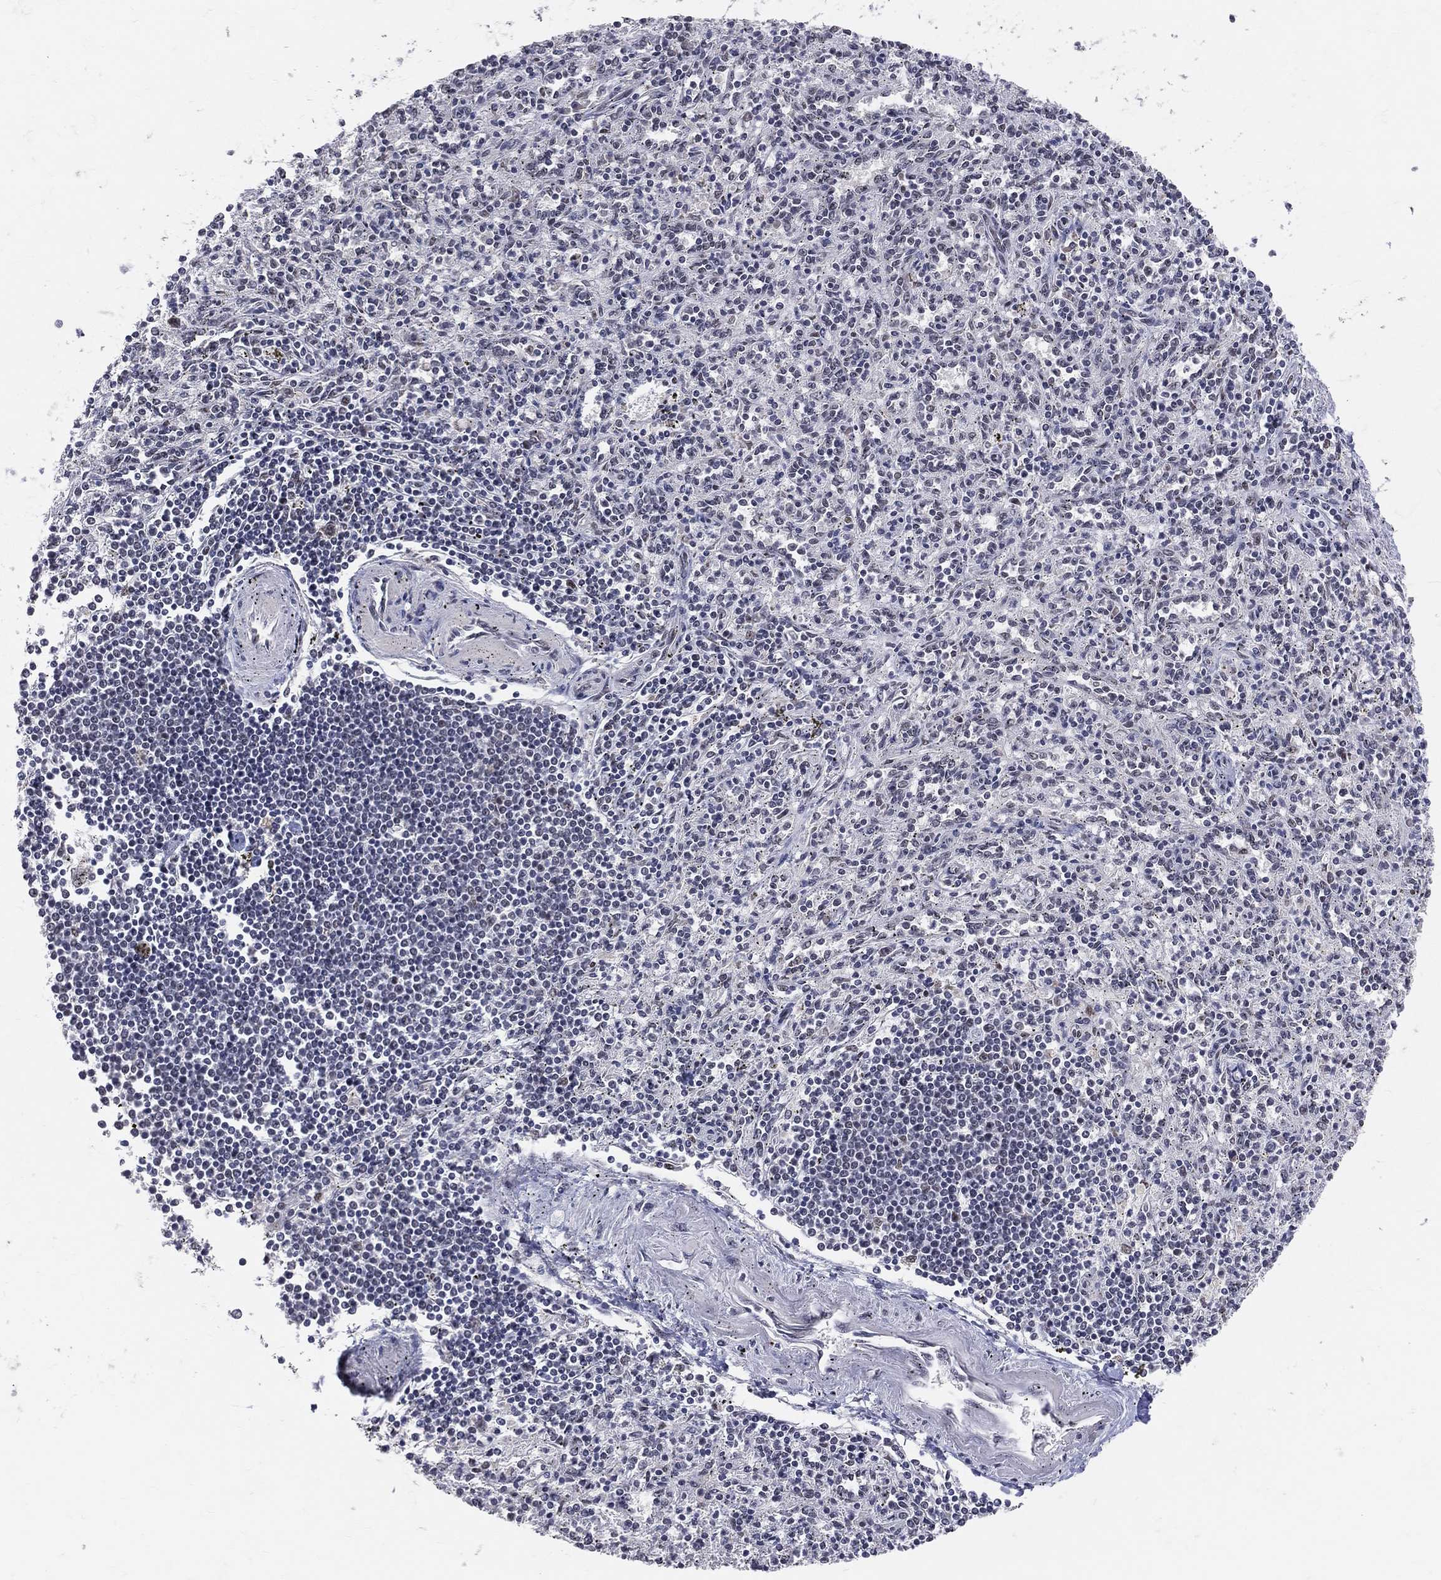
{"staining": {"intensity": "negative", "quantity": "none", "location": "none"}, "tissue": "spleen", "cell_type": "Cells in red pulp", "image_type": "normal", "snomed": [{"axis": "morphology", "description": "Normal tissue, NOS"}, {"axis": "topography", "description": "Spleen"}], "caption": "The micrograph shows no staining of cells in red pulp in normal spleen. (Immunohistochemistry (ihc), brightfield microscopy, high magnification).", "gene": "CDK7", "patient": {"sex": "male", "age": 69}}